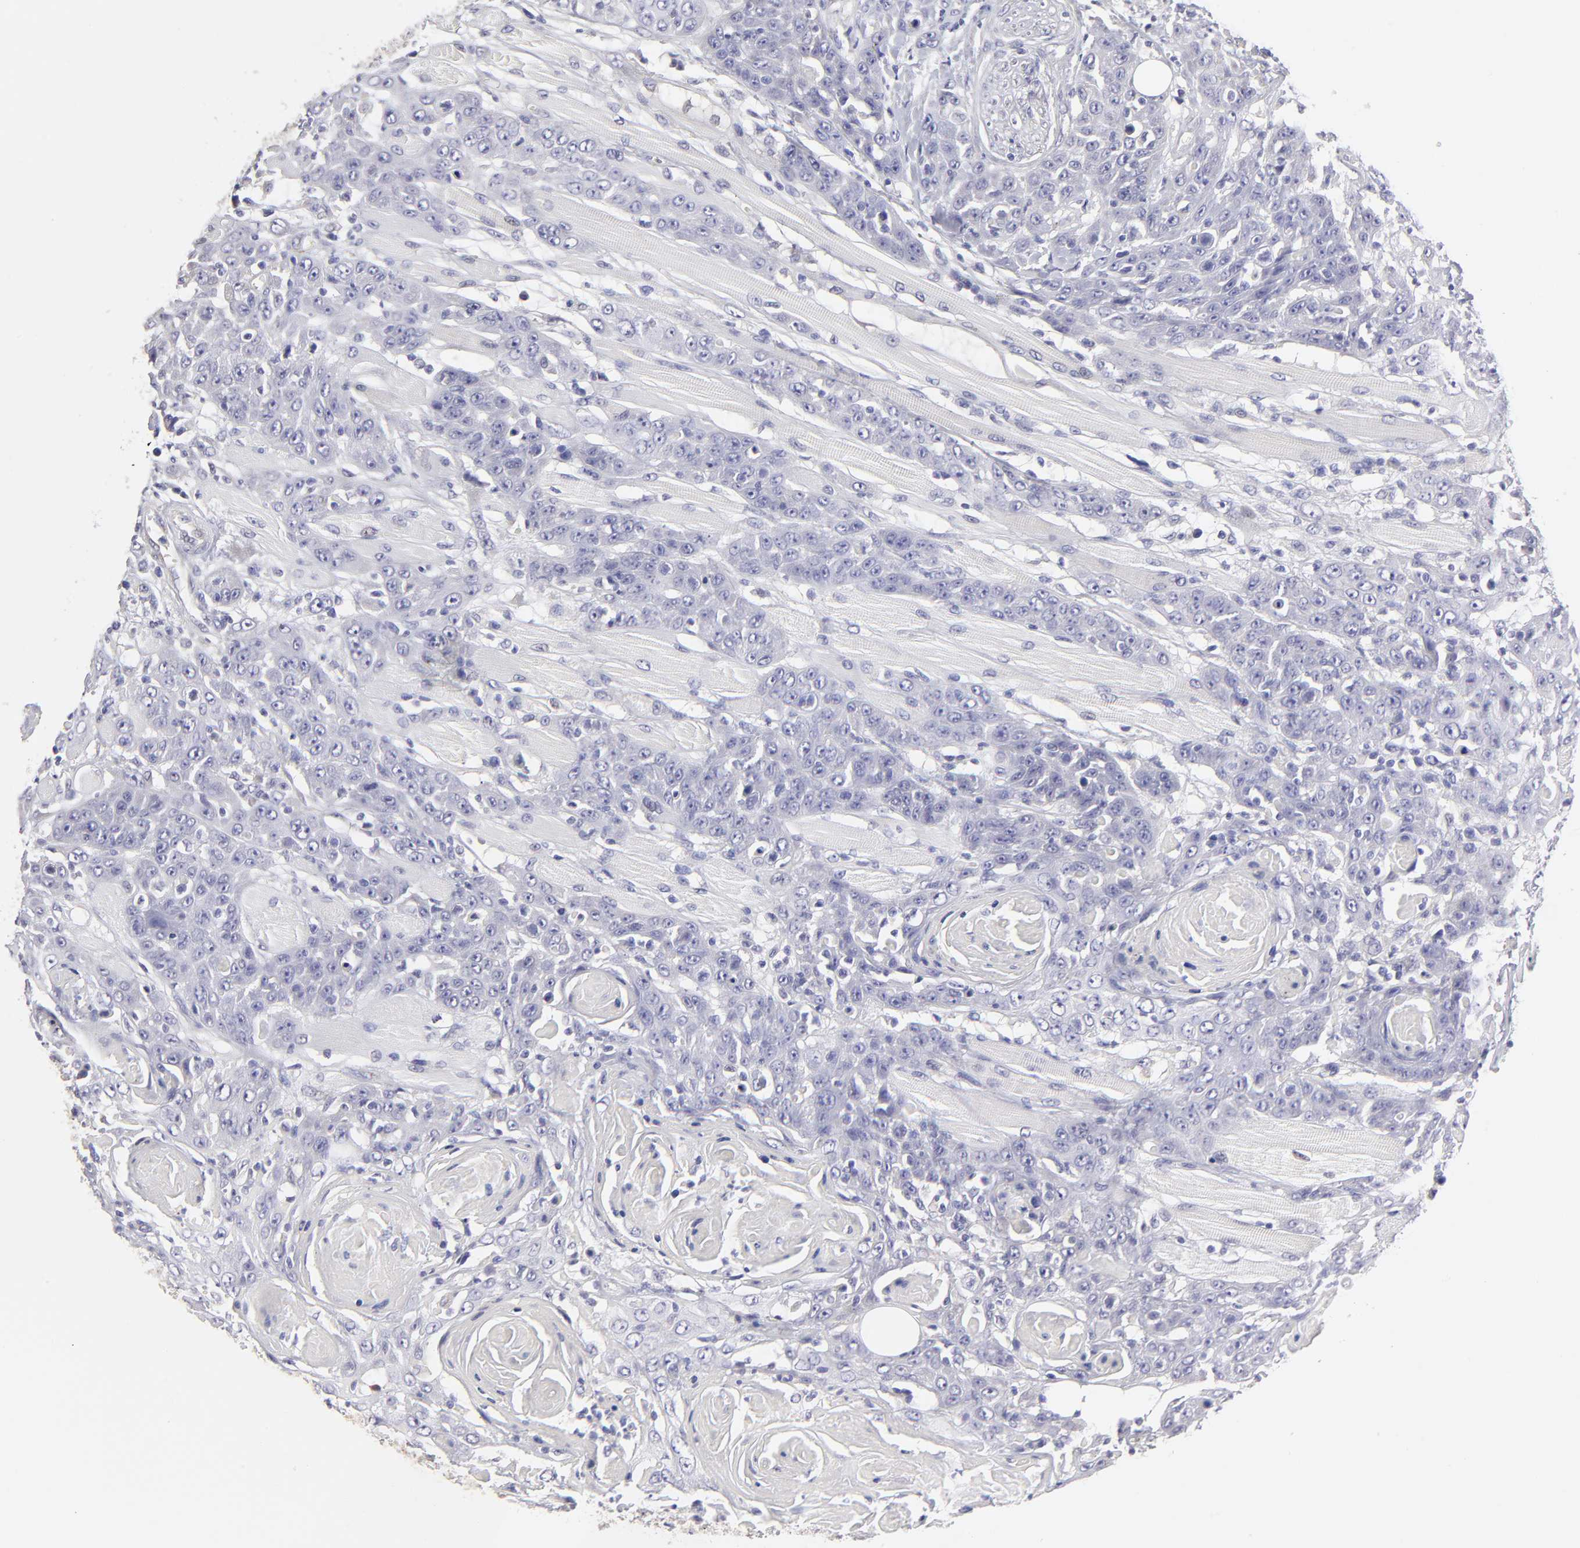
{"staining": {"intensity": "negative", "quantity": "none", "location": "none"}, "tissue": "head and neck cancer", "cell_type": "Tumor cells", "image_type": "cancer", "snomed": [{"axis": "morphology", "description": "Squamous cell carcinoma, NOS"}, {"axis": "topography", "description": "Head-Neck"}], "caption": "The photomicrograph reveals no staining of tumor cells in squamous cell carcinoma (head and neck).", "gene": "BTG2", "patient": {"sex": "female", "age": 84}}